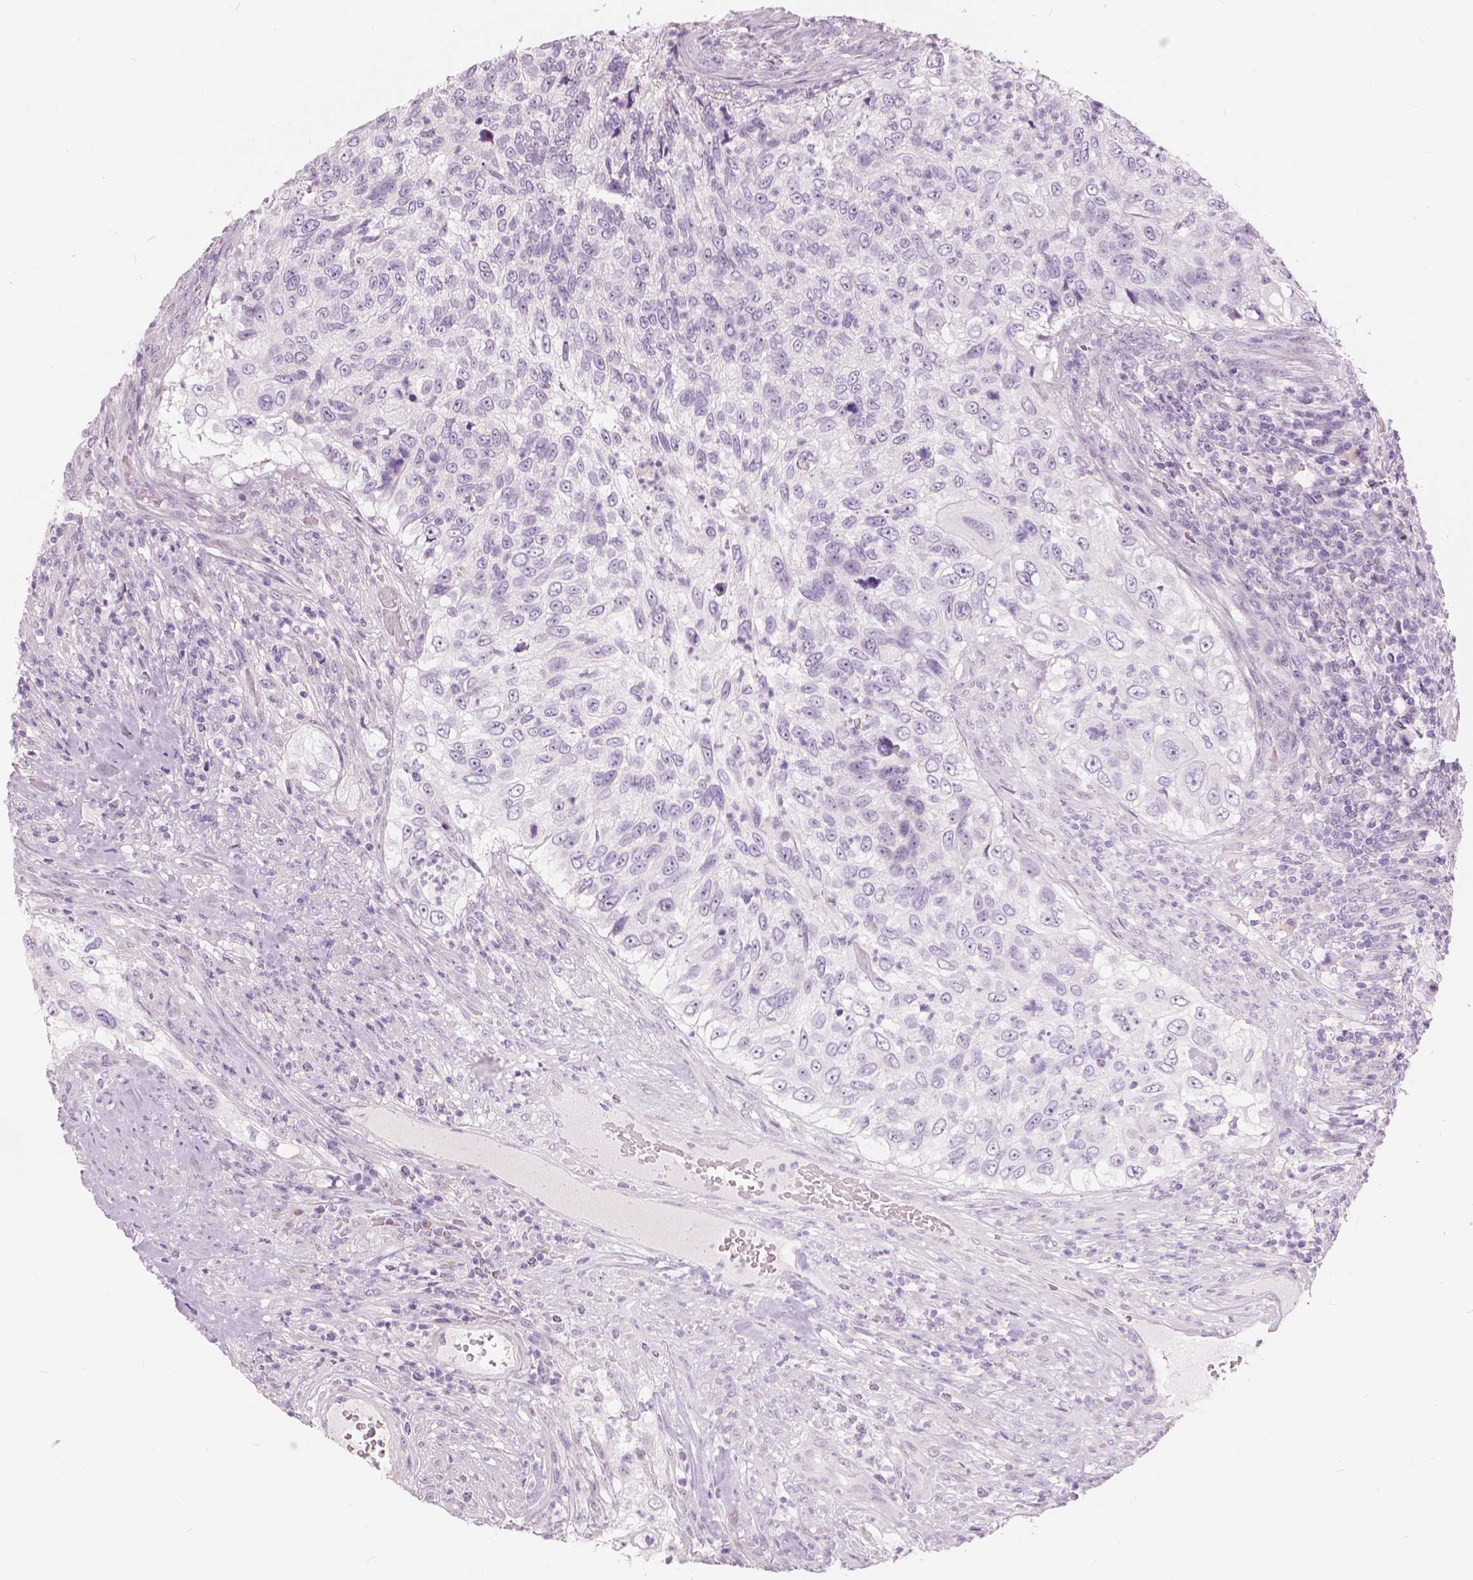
{"staining": {"intensity": "negative", "quantity": "none", "location": "none"}, "tissue": "urothelial cancer", "cell_type": "Tumor cells", "image_type": "cancer", "snomed": [{"axis": "morphology", "description": "Urothelial carcinoma, High grade"}, {"axis": "topography", "description": "Urinary bladder"}], "caption": "A high-resolution micrograph shows immunohistochemistry staining of high-grade urothelial carcinoma, which demonstrates no significant positivity in tumor cells.", "gene": "A4GNT", "patient": {"sex": "female", "age": 60}}